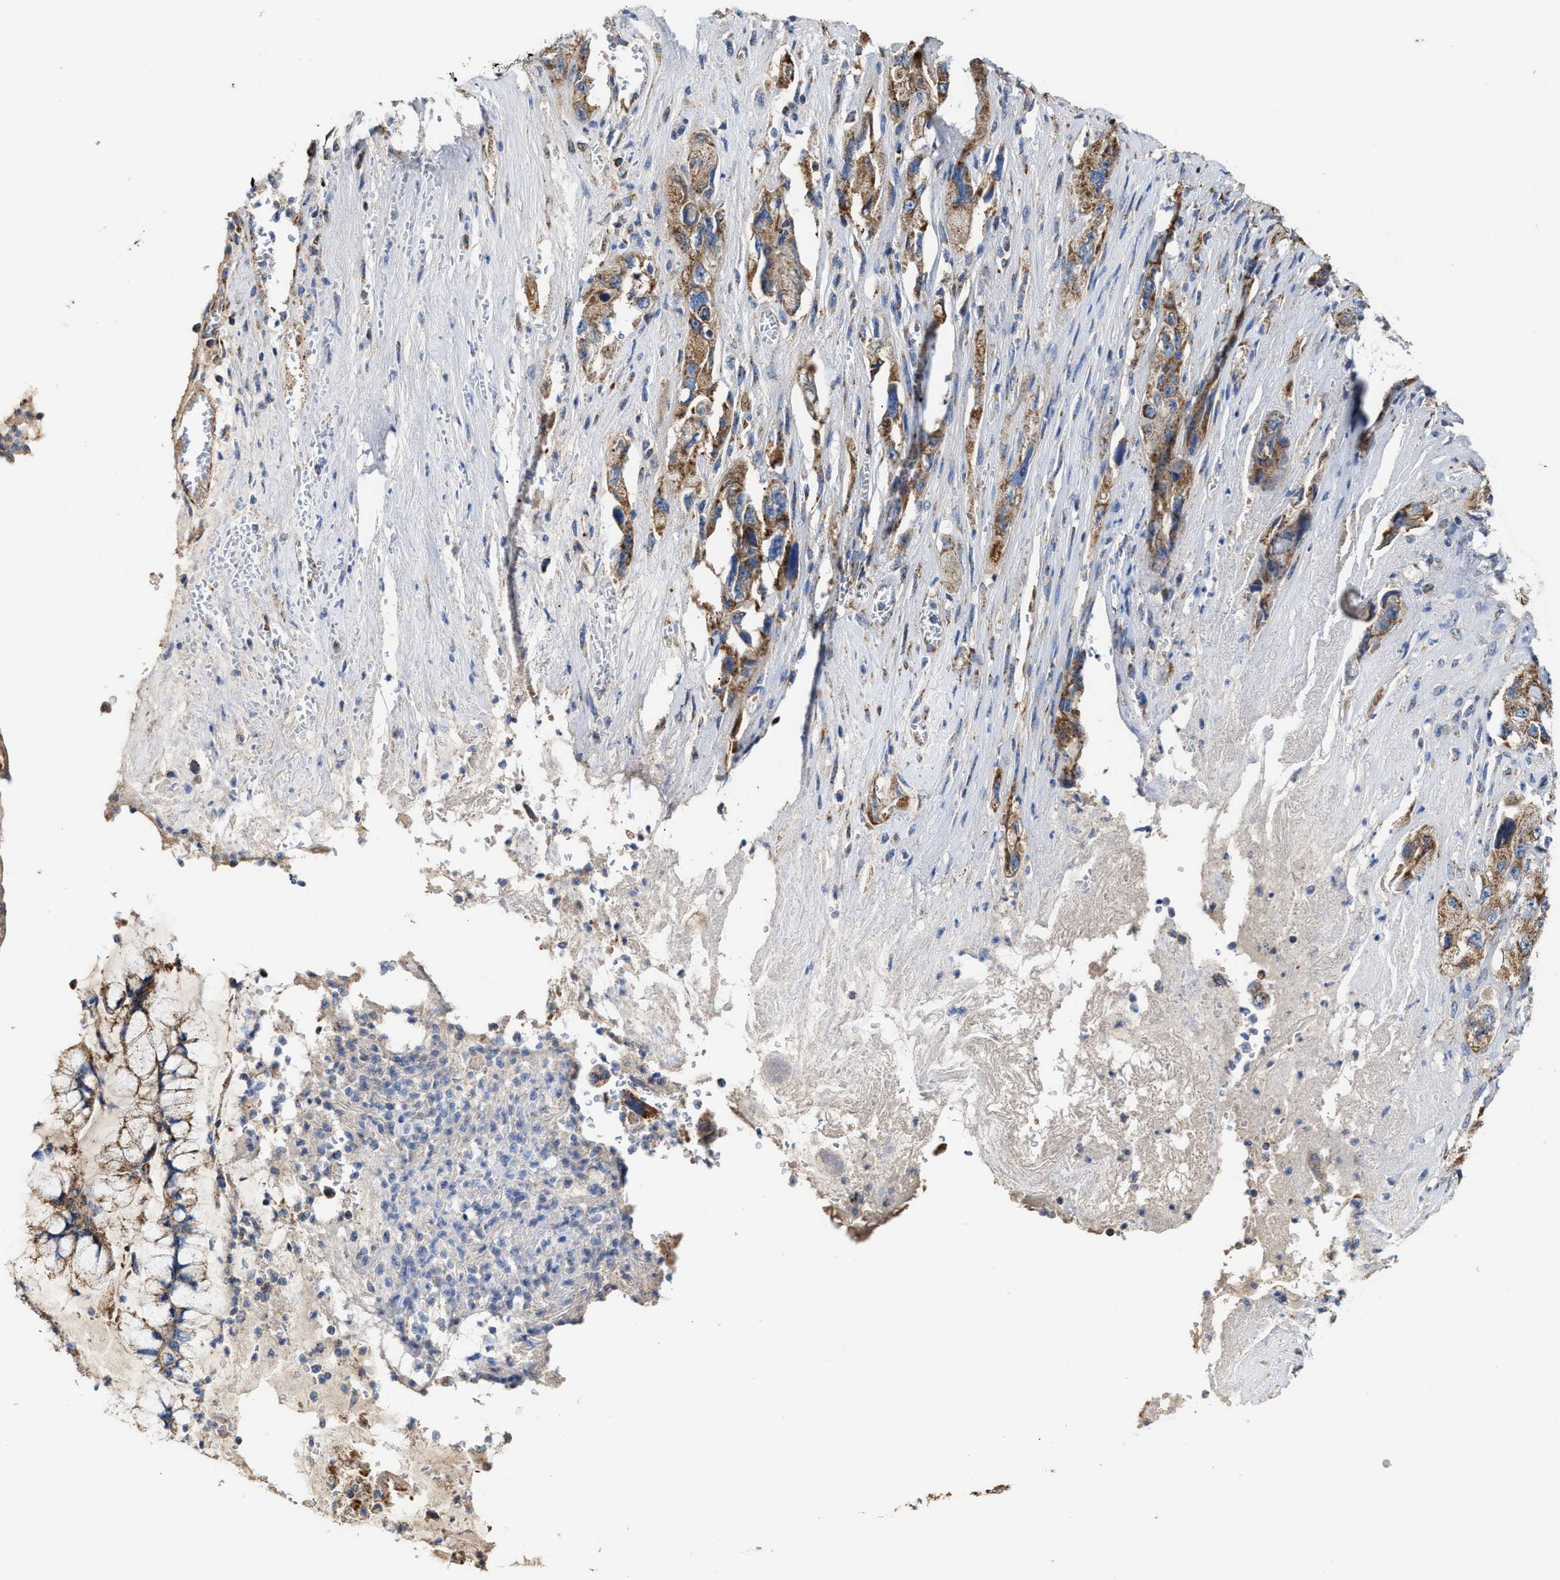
{"staining": {"intensity": "moderate", "quantity": ">75%", "location": "cytoplasmic/membranous"}, "tissue": "pancreatic cancer", "cell_type": "Tumor cells", "image_type": "cancer", "snomed": [{"axis": "morphology", "description": "Adenocarcinoma, NOS"}, {"axis": "topography", "description": "Pancreas"}], "caption": "Tumor cells show medium levels of moderate cytoplasmic/membranous positivity in approximately >75% of cells in human adenocarcinoma (pancreatic).", "gene": "MECR", "patient": {"sex": "female", "age": 73}}